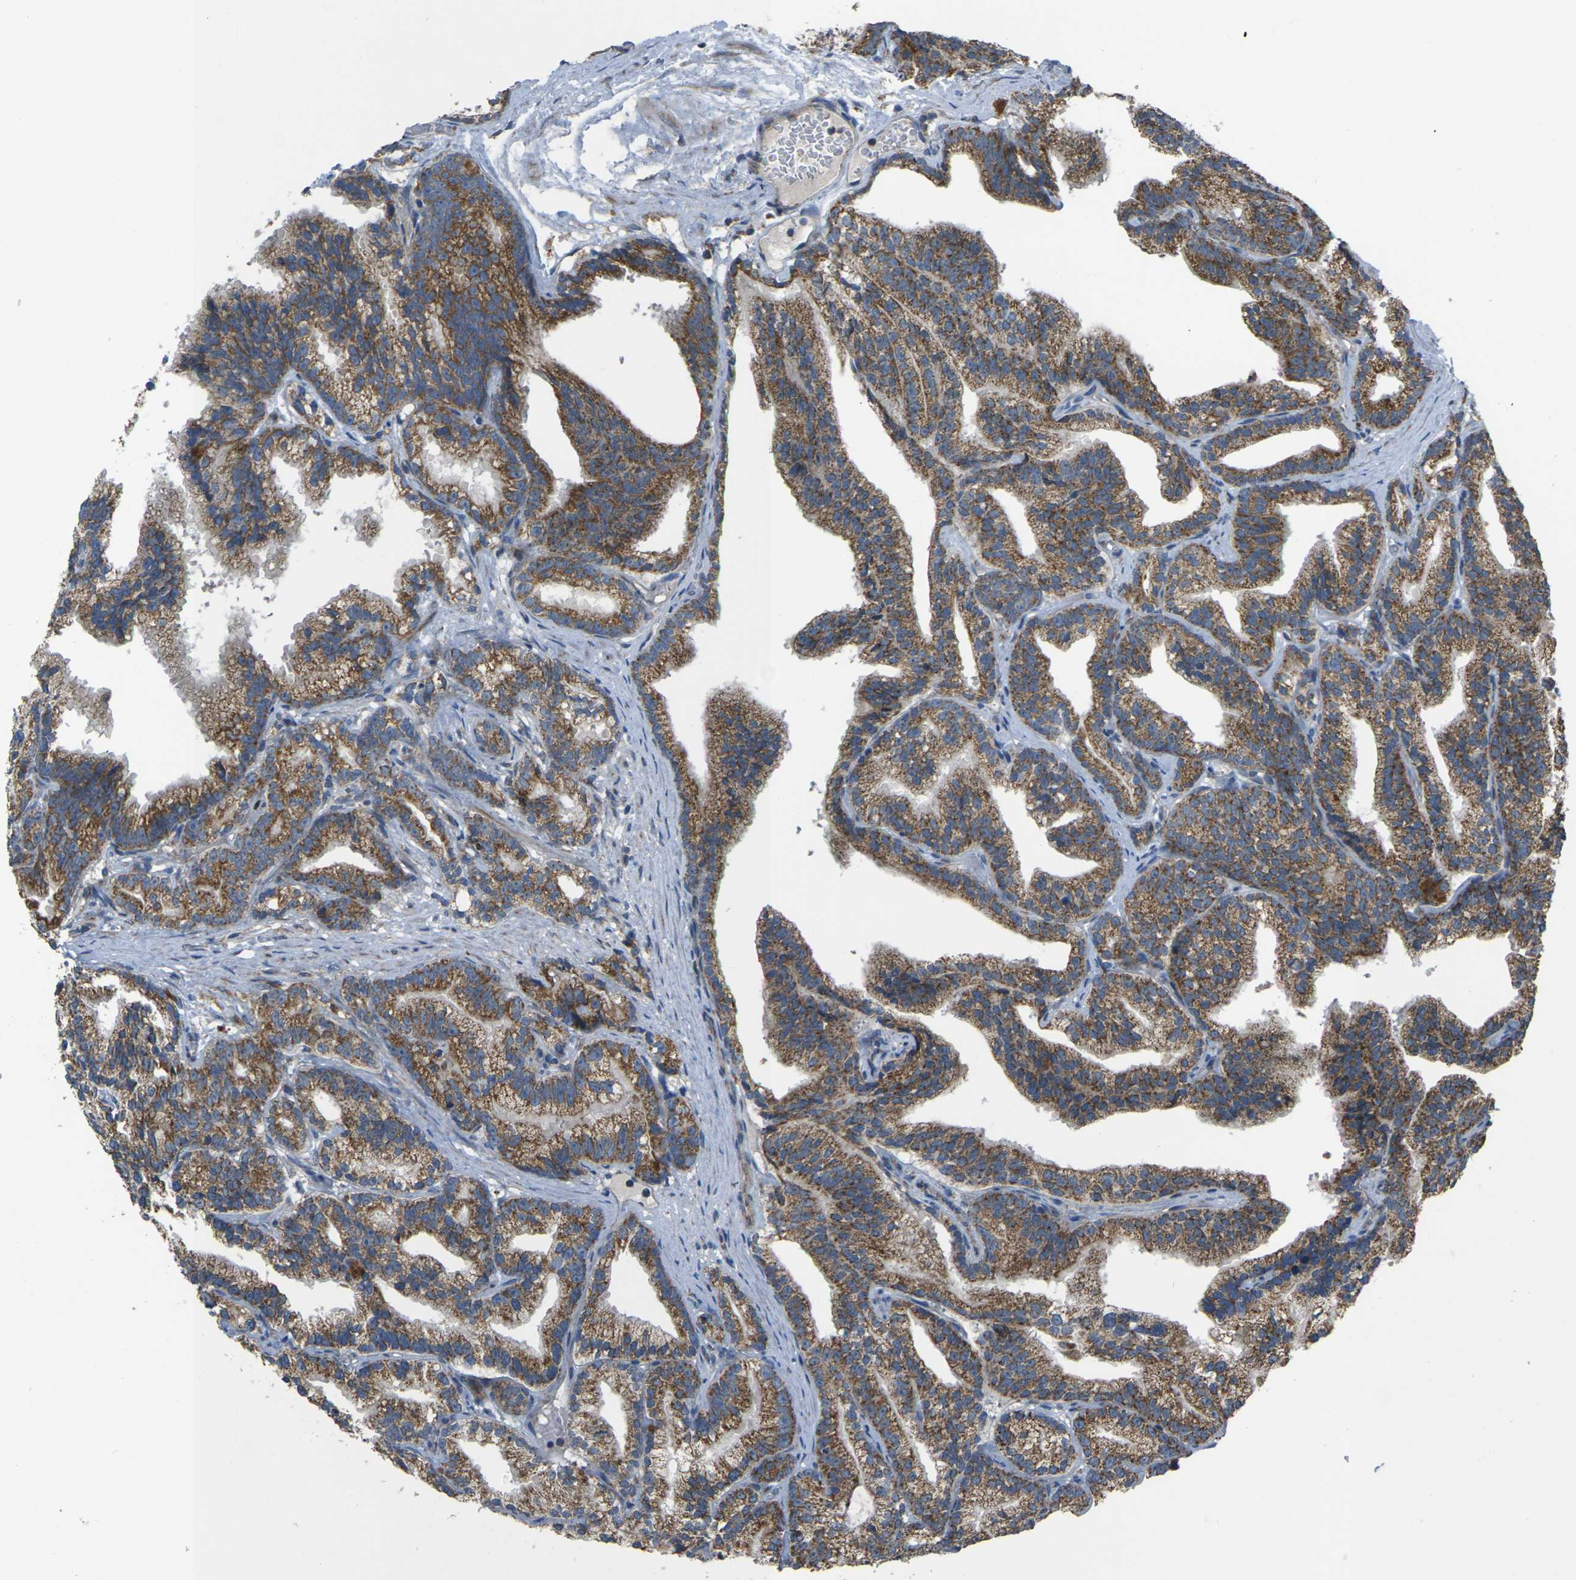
{"staining": {"intensity": "moderate", "quantity": ">75%", "location": "cytoplasmic/membranous"}, "tissue": "prostate cancer", "cell_type": "Tumor cells", "image_type": "cancer", "snomed": [{"axis": "morphology", "description": "Adenocarcinoma, Low grade"}, {"axis": "topography", "description": "Prostate"}], "caption": "Immunohistochemical staining of prostate cancer (adenocarcinoma (low-grade)) exhibits moderate cytoplasmic/membranous protein positivity in about >75% of tumor cells.", "gene": "TMEM120B", "patient": {"sex": "male", "age": 89}}